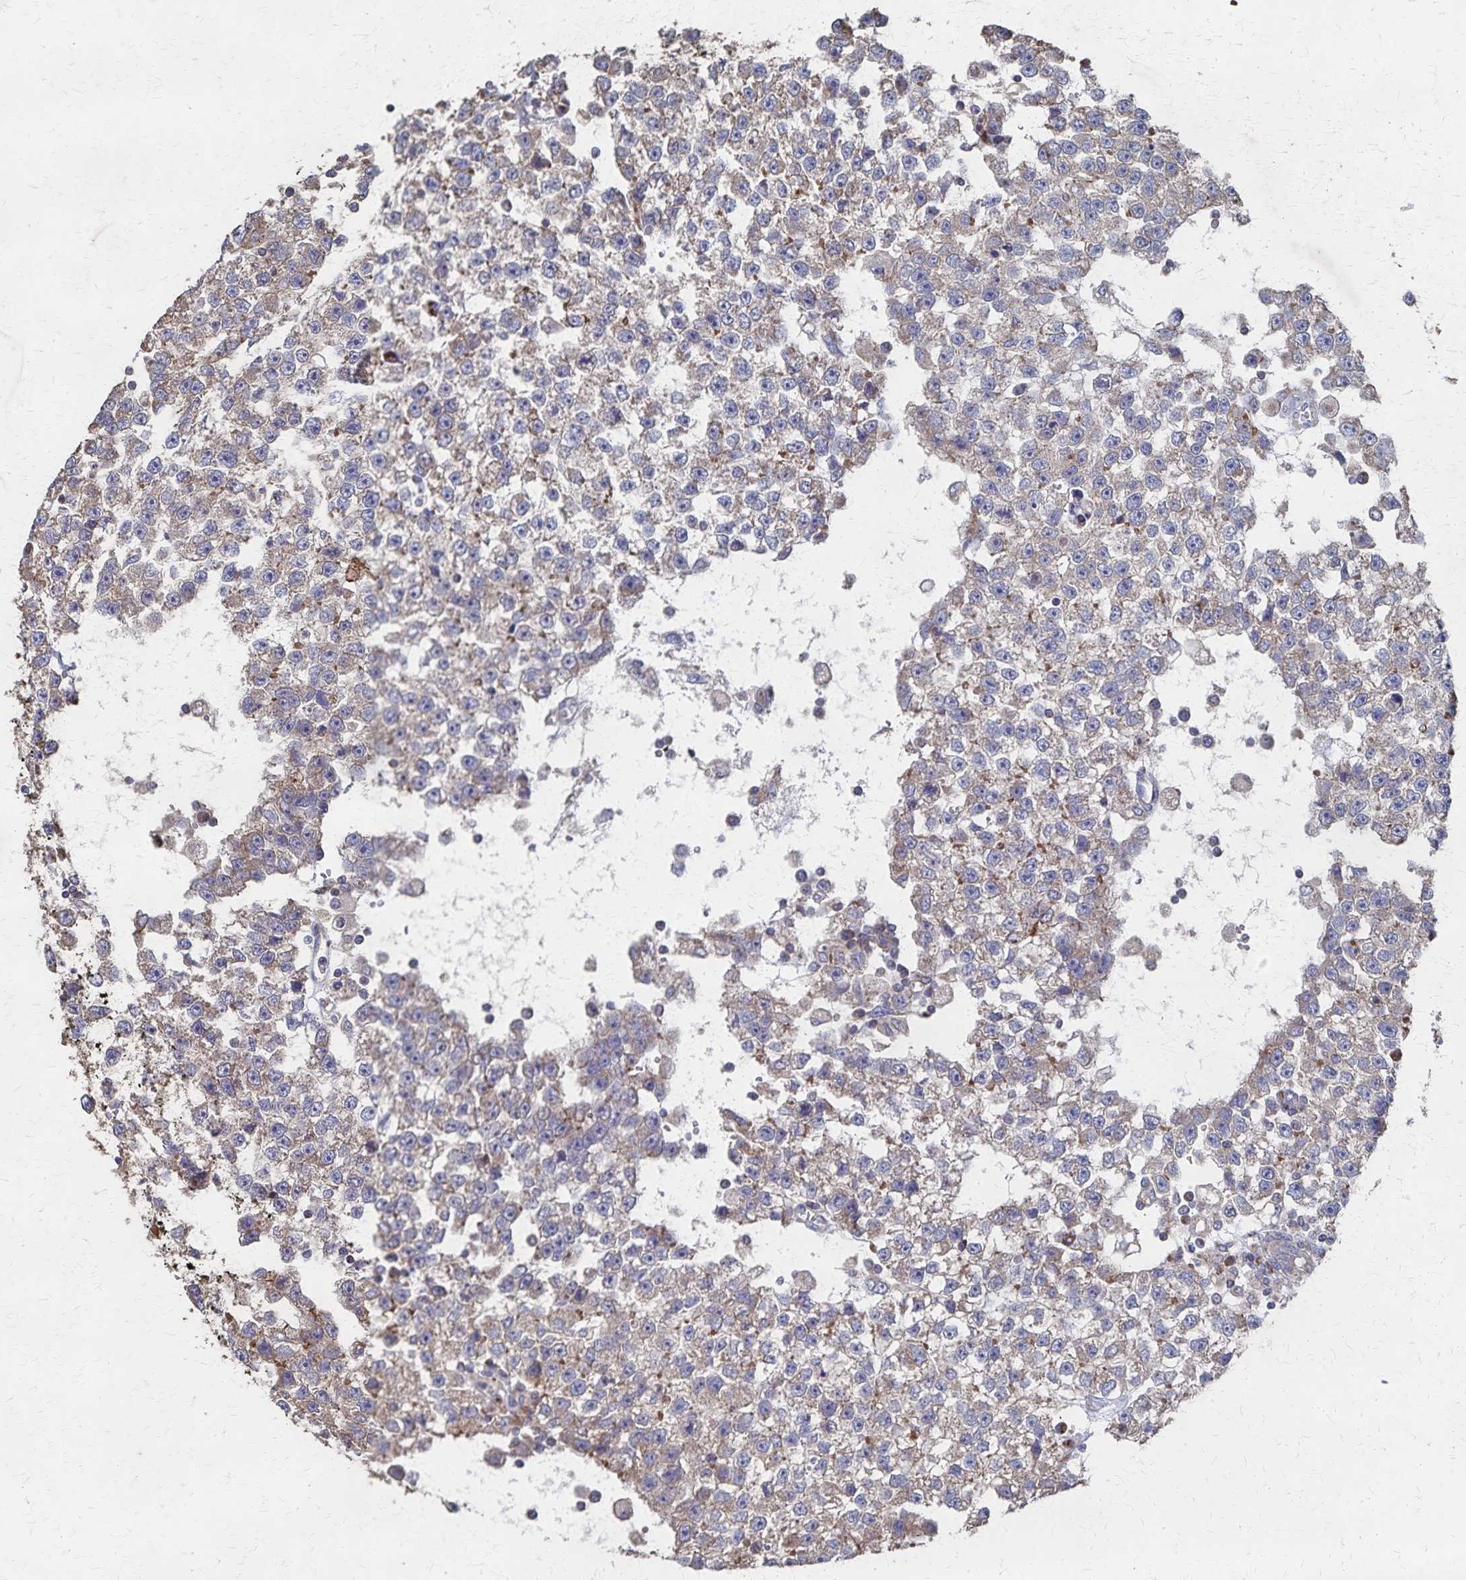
{"staining": {"intensity": "weak", "quantity": "25%-75%", "location": "cytoplasmic/membranous"}, "tissue": "testis cancer", "cell_type": "Tumor cells", "image_type": "cancer", "snomed": [{"axis": "morphology", "description": "Seminoma, NOS"}, {"axis": "topography", "description": "Testis"}], "caption": "Immunohistochemistry of testis cancer exhibits low levels of weak cytoplasmic/membranous positivity in about 25%-75% of tumor cells.", "gene": "PGAP2", "patient": {"sex": "male", "age": 34}}